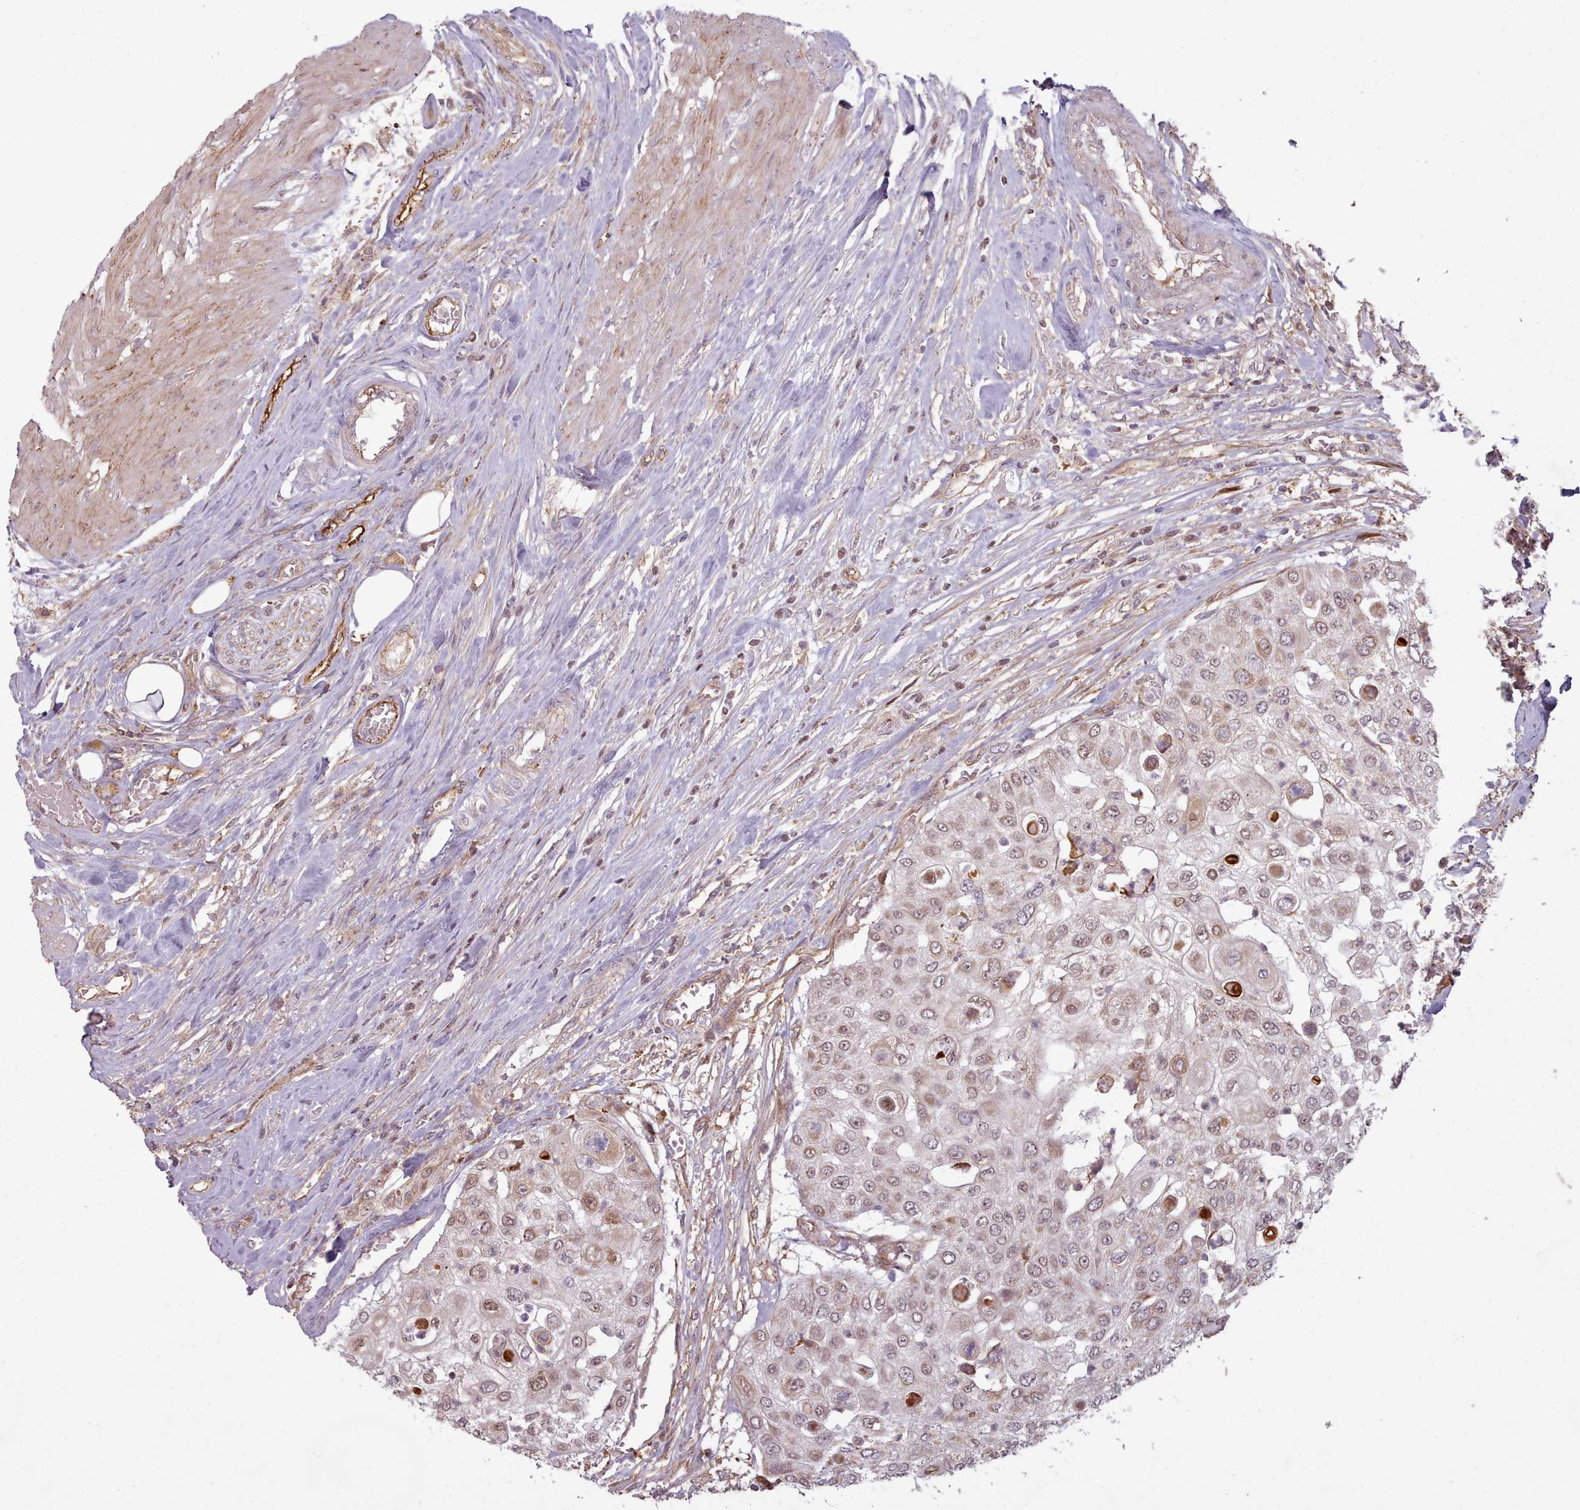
{"staining": {"intensity": "weak", "quantity": "25%-75%", "location": "cytoplasmic/membranous"}, "tissue": "urothelial cancer", "cell_type": "Tumor cells", "image_type": "cancer", "snomed": [{"axis": "morphology", "description": "Urothelial carcinoma, High grade"}, {"axis": "topography", "description": "Urinary bladder"}], "caption": "DAB (3,3'-diaminobenzidine) immunohistochemical staining of urothelial cancer shows weak cytoplasmic/membranous protein expression in about 25%-75% of tumor cells.", "gene": "ZMYM4", "patient": {"sex": "female", "age": 79}}